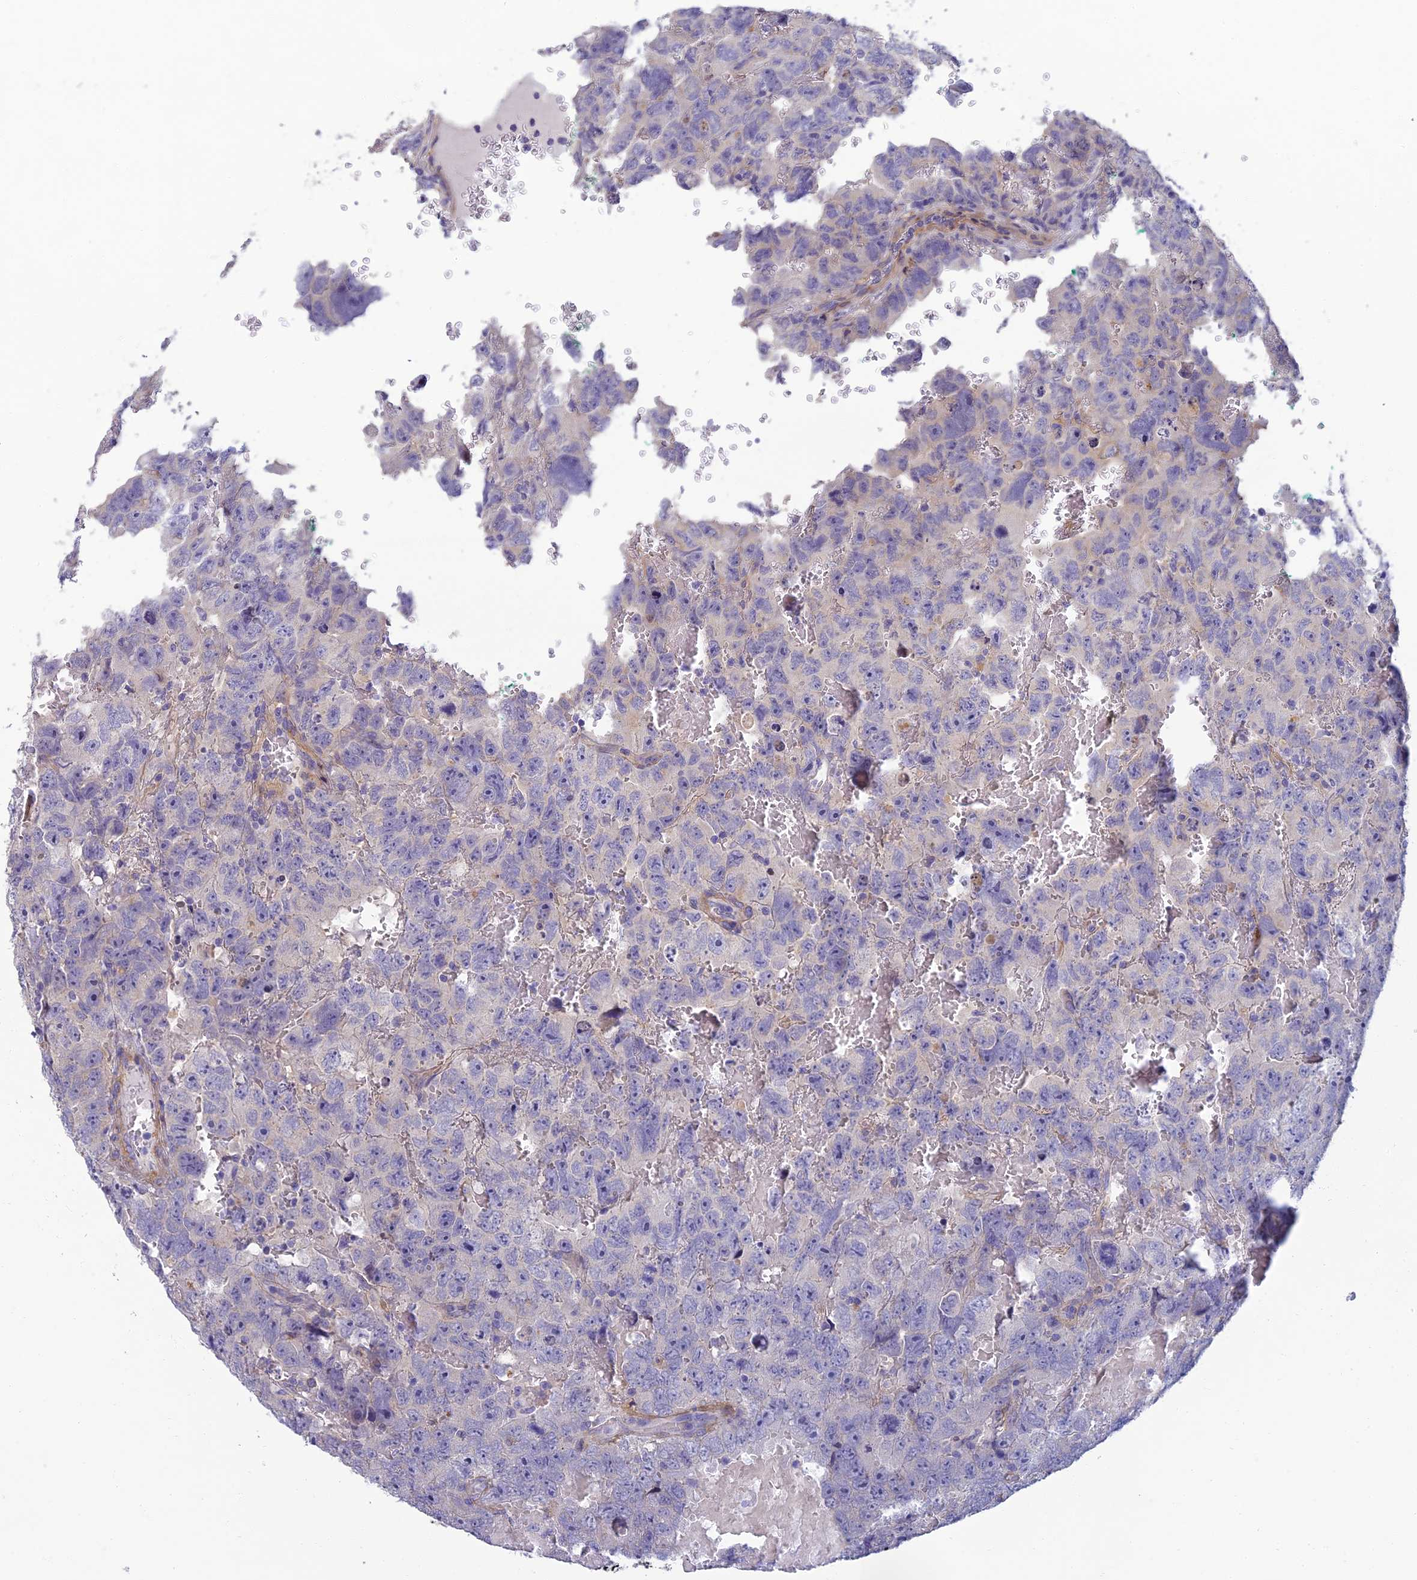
{"staining": {"intensity": "negative", "quantity": "none", "location": "none"}, "tissue": "testis cancer", "cell_type": "Tumor cells", "image_type": "cancer", "snomed": [{"axis": "morphology", "description": "Carcinoma, Embryonal, NOS"}, {"axis": "topography", "description": "Testis"}], "caption": "The photomicrograph displays no staining of tumor cells in testis embryonal carcinoma.", "gene": "NEURL1", "patient": {"sex": "male", "age": 45}}